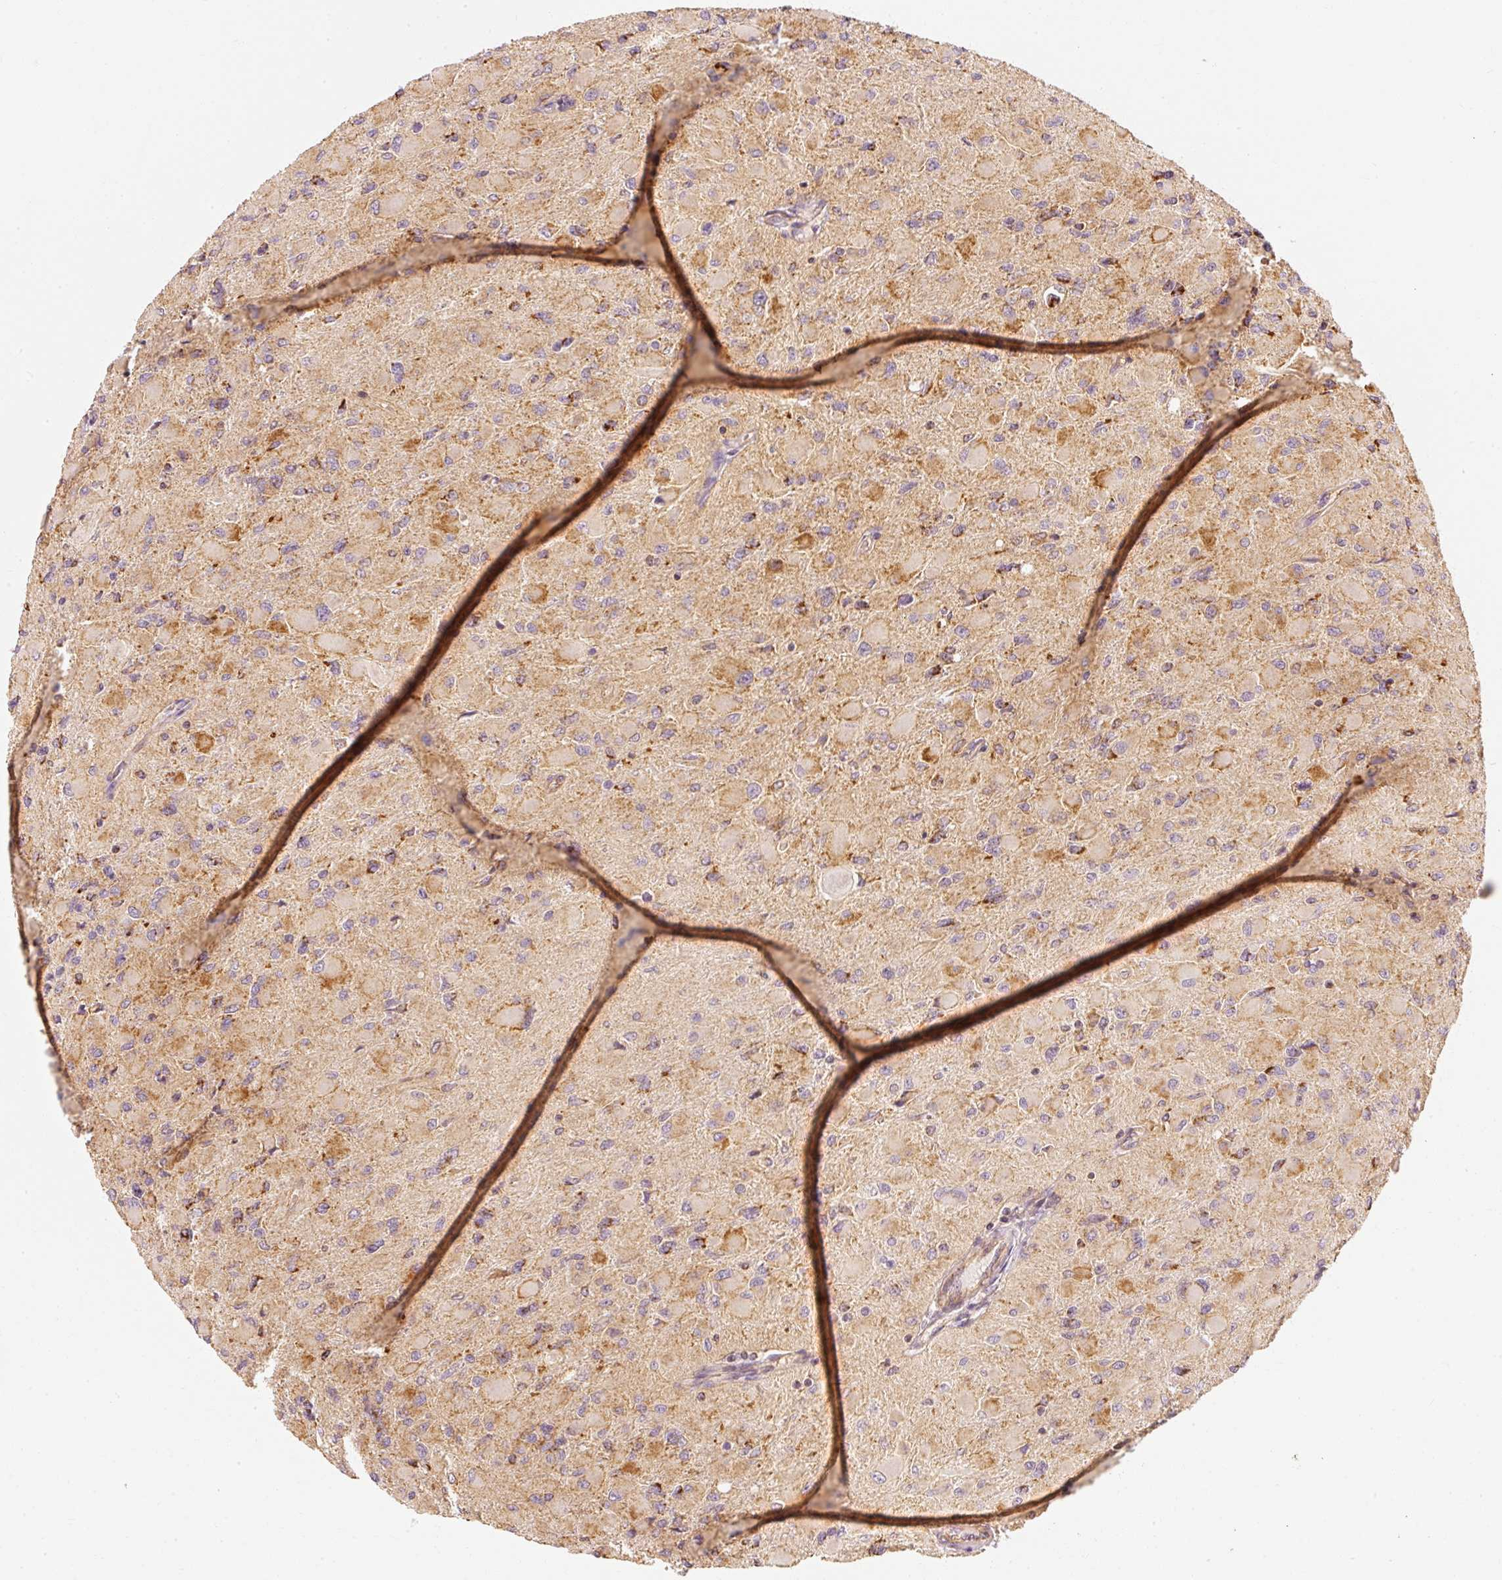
{"staining": {"intensity": "weak", "quantity": ">75%", "location": "cytoplasmic/membranous"}, "tissue": "glioma", "cell_type": "Tumor cells", "image_type": "cancer", "snomed": [{"axis": "morphology", "description": "Glioma, malignant, High grade"}, {"axis": "topography", "description": "Cerebral cortex"}], "caption": "Tumor cells reveal low levels of weak cytoplasmic/membranous expression in about >75% of cells in glioma.", "gene": "TOMM40", "patient": {"sex": "female", "age": 36}}